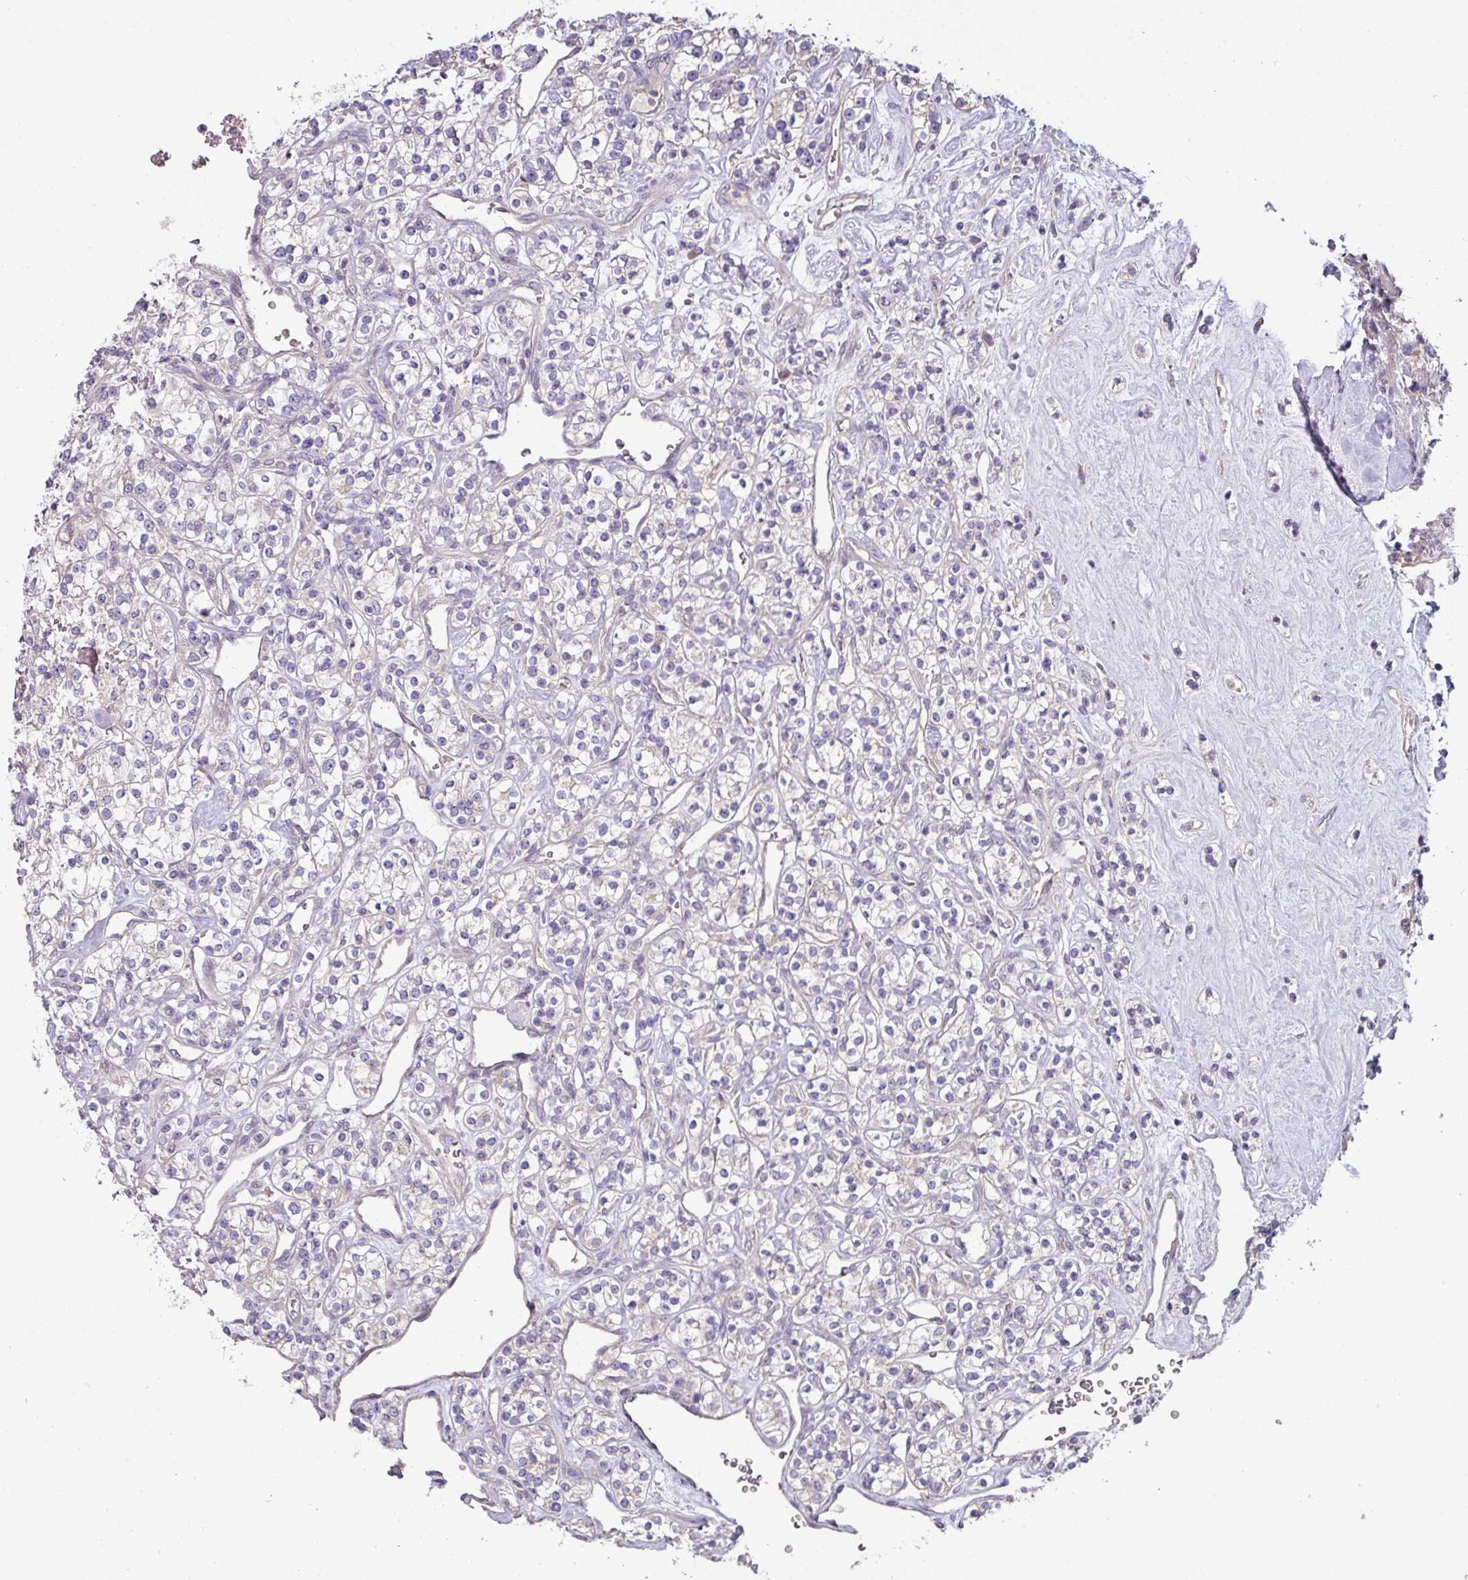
{"staining": {"intensity": "negative", "quantity": "none", "location": "none"}, "tissue": "renal cancer", "cell_type": "Tumor cells", "image_type": "cancer", "snomed": [{"axis": "morphology", "description": "Adenocarcinoma, NOS"}, {"axis": "topography", "description": "Kidney"}], "caption": "A high-resolution micrograph shows IHC staining of renal cancer (adenocarcinoma), which shows no significant positivity in tumor cells. The staining was performed using DAB to visualize the protein expression in brown, while the nuclei were stained in blue with hematoxylin (Magnification: 20x).", "gene": "LRRC9", "patient": {"sex": "male", "age": 77}}